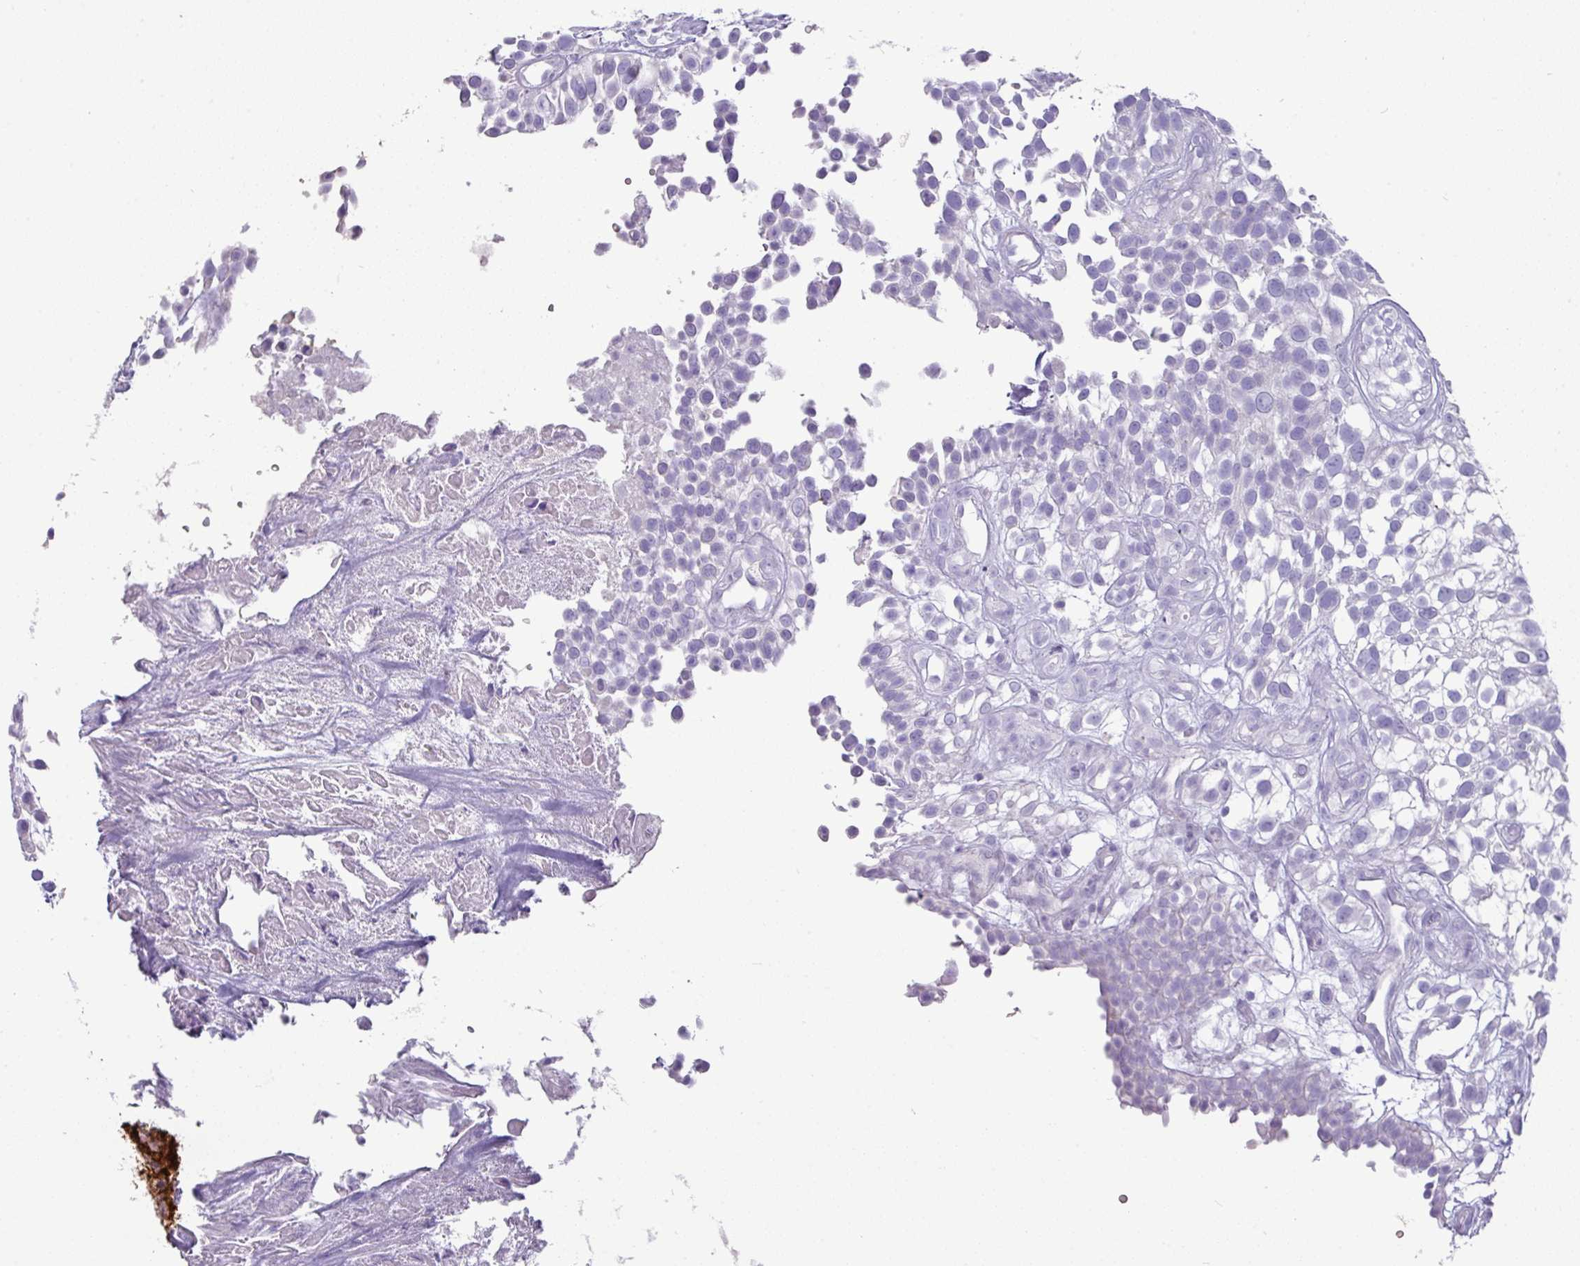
{"staining": {"intensity": "negative", "quantity": "none", "location": "none"}, "tissue": "urothelial cancer", "cell_type": "Tumor cells", "image_type": "cancer", "snomed": [{"axis": "morphology", "description": "Urothelial carcinoma, High grade"}, {"axis": "topography", "description": "Urinary bladder"}], "caption": "High power microscopy photomicrograph of an immunohistochemistry histopathology image of urothelial cancer, revealing no significant positivity in tumor cells.", "gene": "GSTA3", "patient": {"sex": "male", "age": 56}}